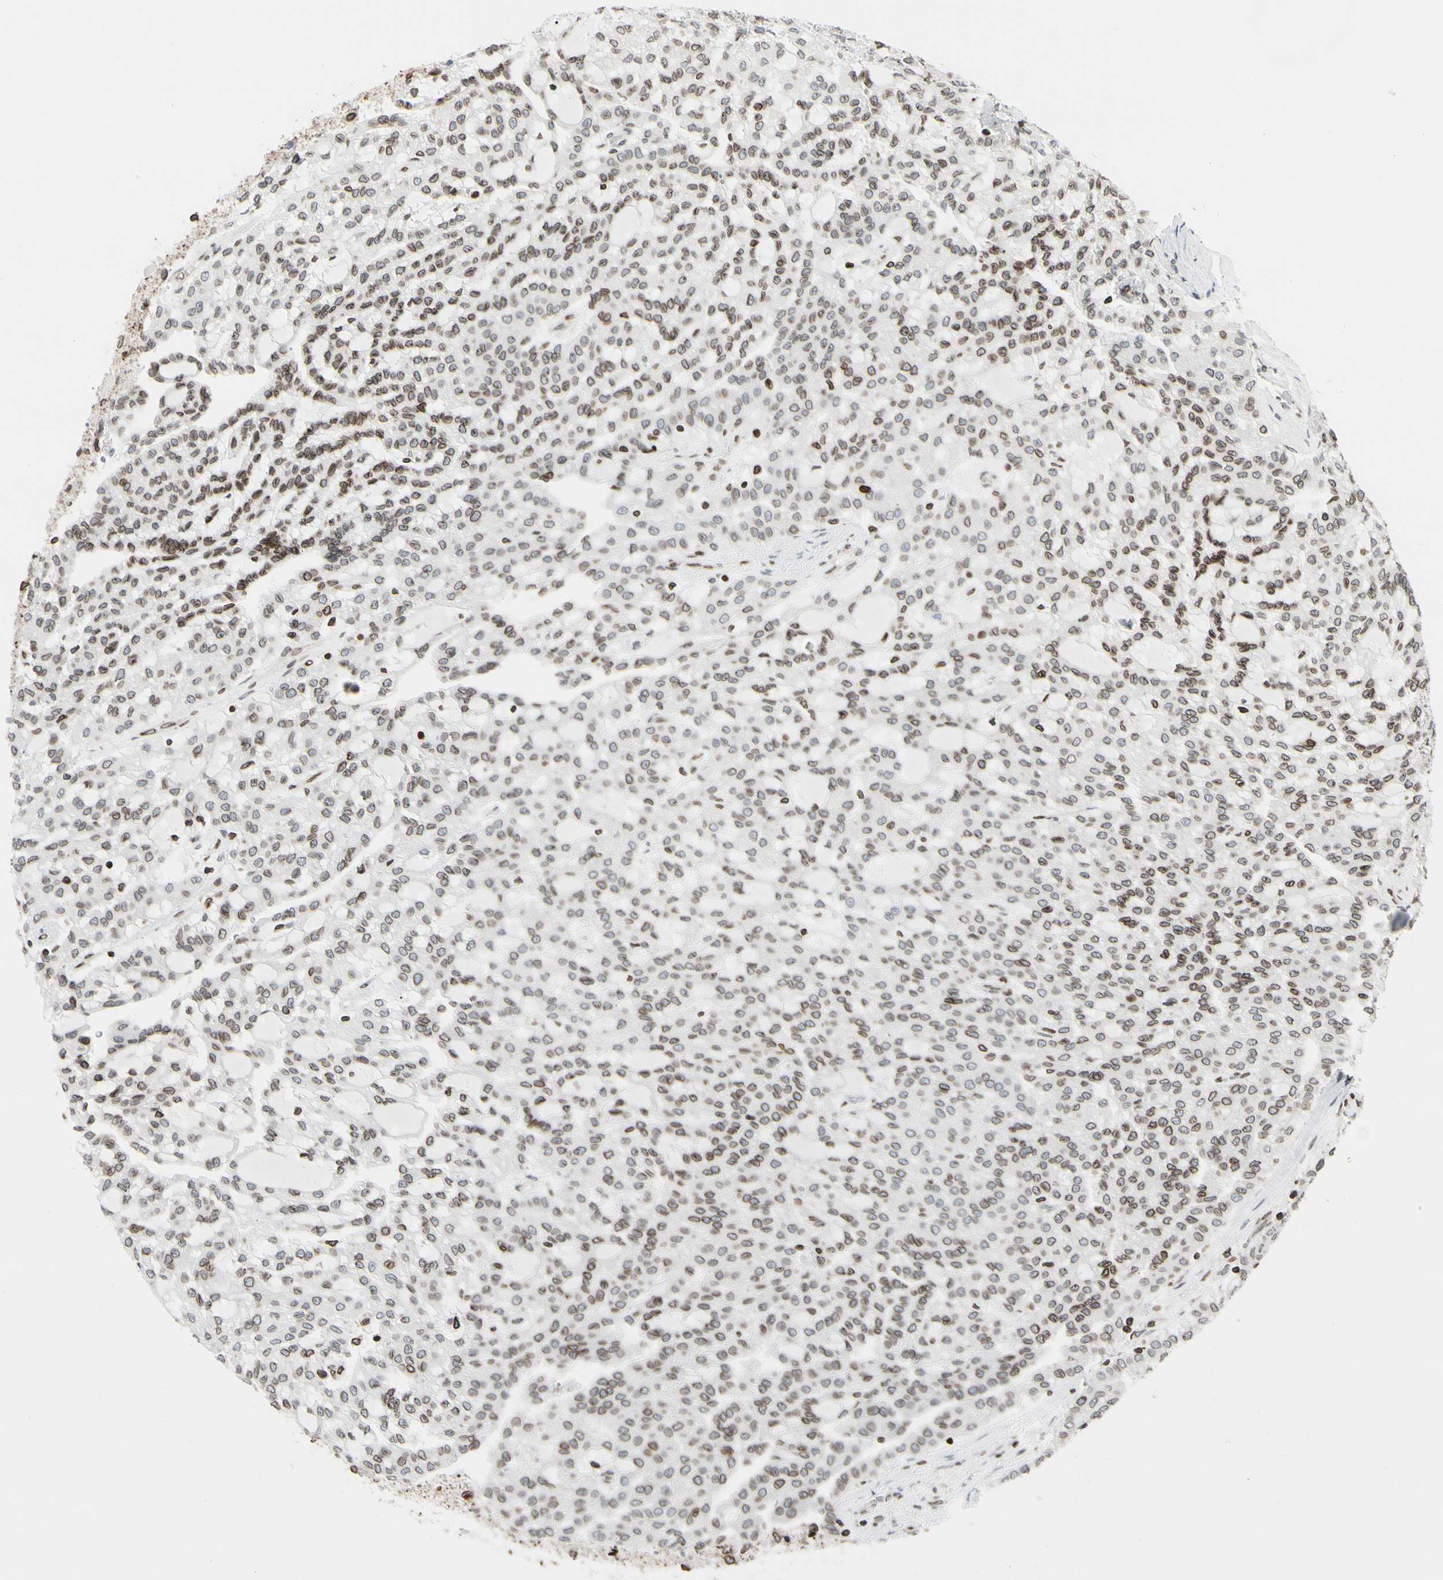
{"staining": {"intensity": "moderate", "quantity": "25%-75%", "location": "cytoplasmic/membranous,nuclear"}, "tissue": "renal cancer", "cell_type": "Tumor cells", "image_type": "cancer", "snomed": [{"axis": "morphology", "description": "Adenocarcinoma, NOS"}, {"axis": "topography", "description": "Kidney"}], "caption": "A brown stain labels moderate cytoplasmic/membranous and nuclear positivity of a protein in human renal adenocarcinoma tumor cells.", "gene": "TMPO", "patient": {"sex": "male", "age": 63}}